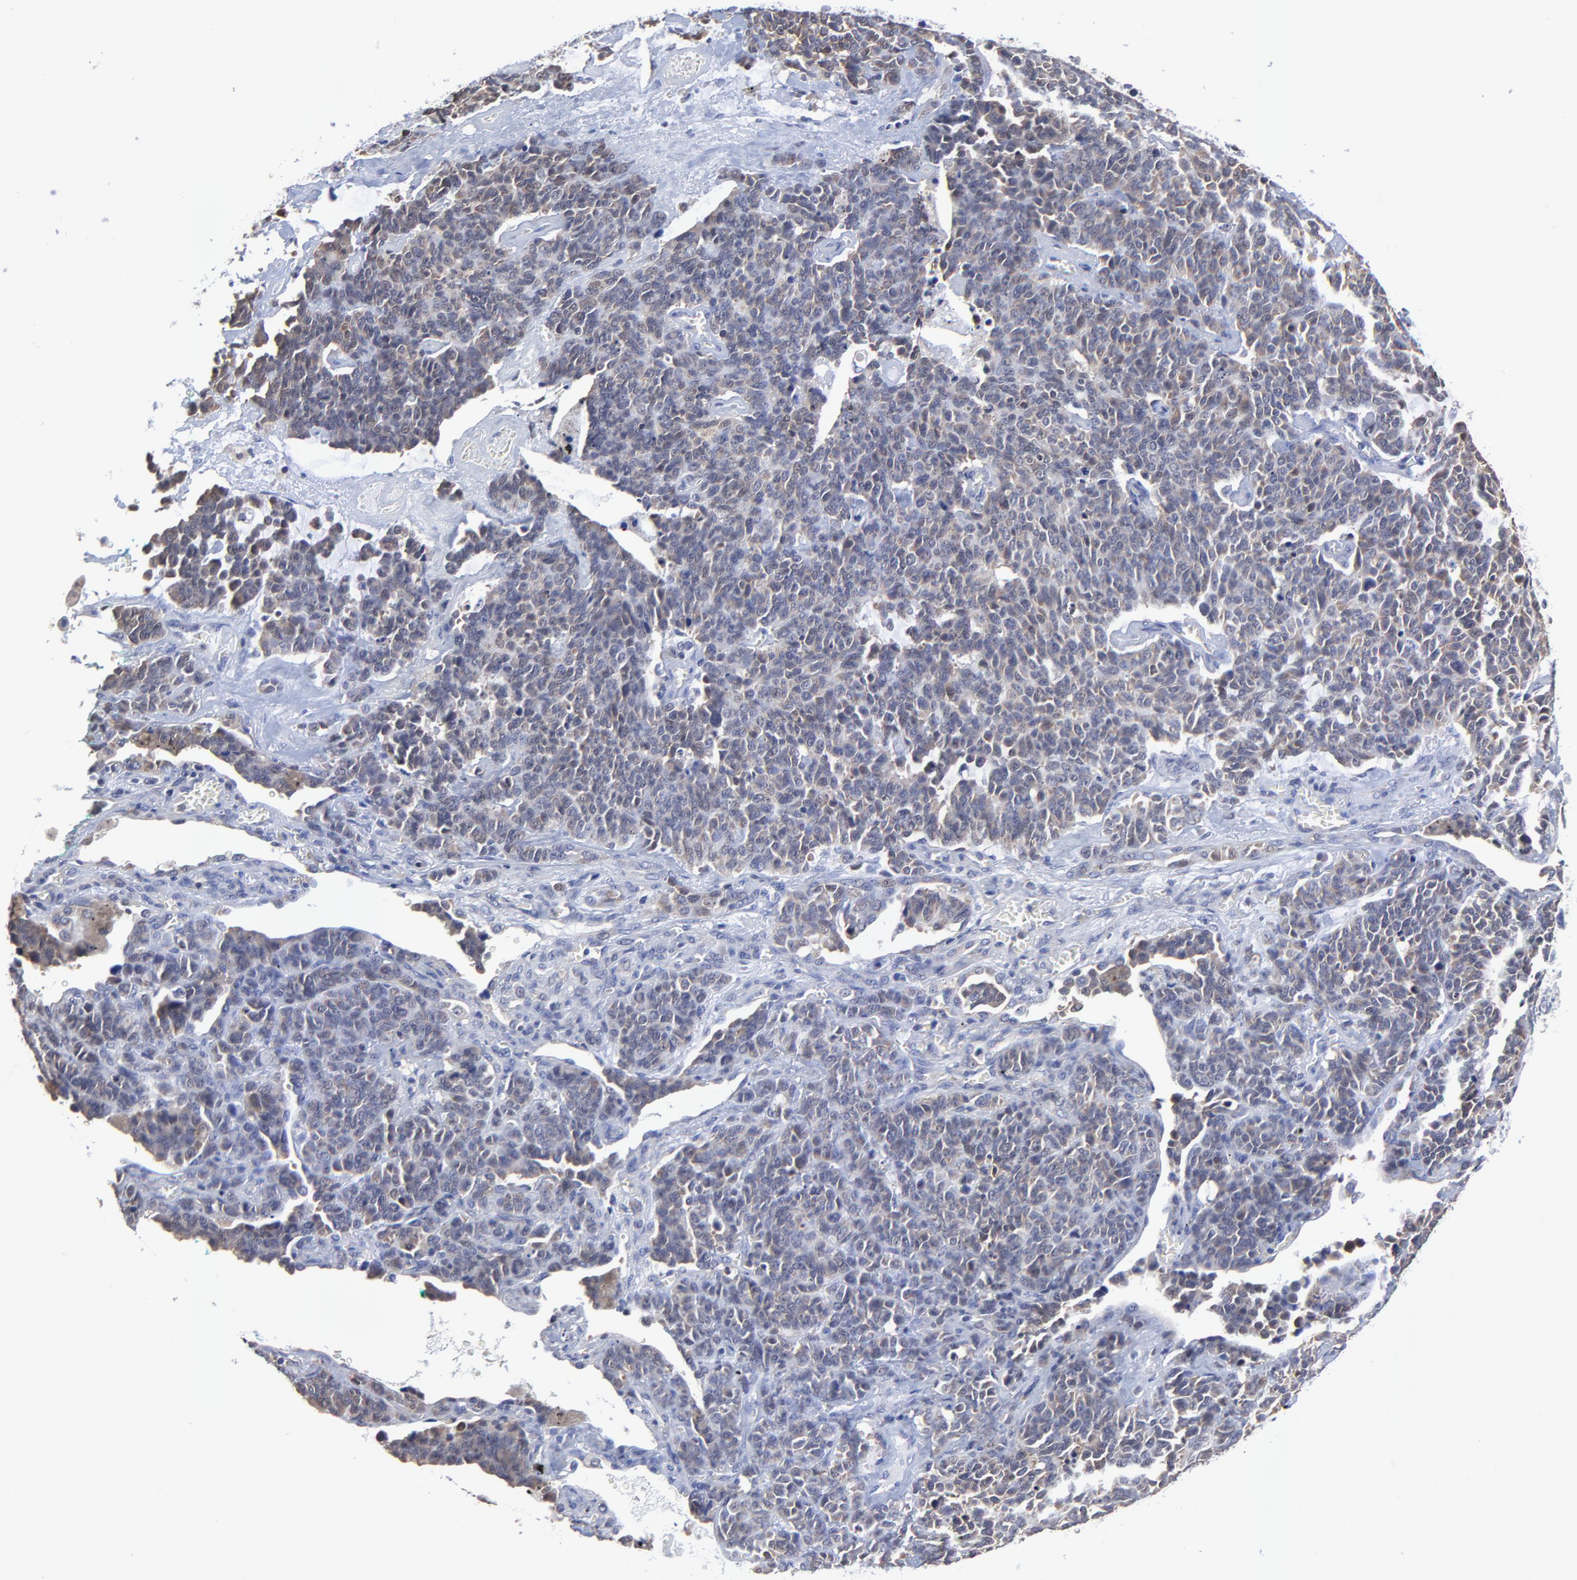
{"staining": {"intensity": "negative", "quantity": "none", "location": "none"}, "tissue": "lung cancer", "cell_type": "Tumor cells", "image_type": "cancer", "snomed": [{"axis": "morphology", "description": "Neoplasm, malignant, NOS"}, {"axis": "topography", "description": "Lung"}], "caption": "Immunohistochemistry of human lung neoplasm (malignant) reveals no expression in tumor cells. (DAB (3,3'-diaminobenzidine) IHC visualized using brightfield microscopy, high magnification).", "gene": "PCMT1", "patient": {"sex": "female", "age": 58}}